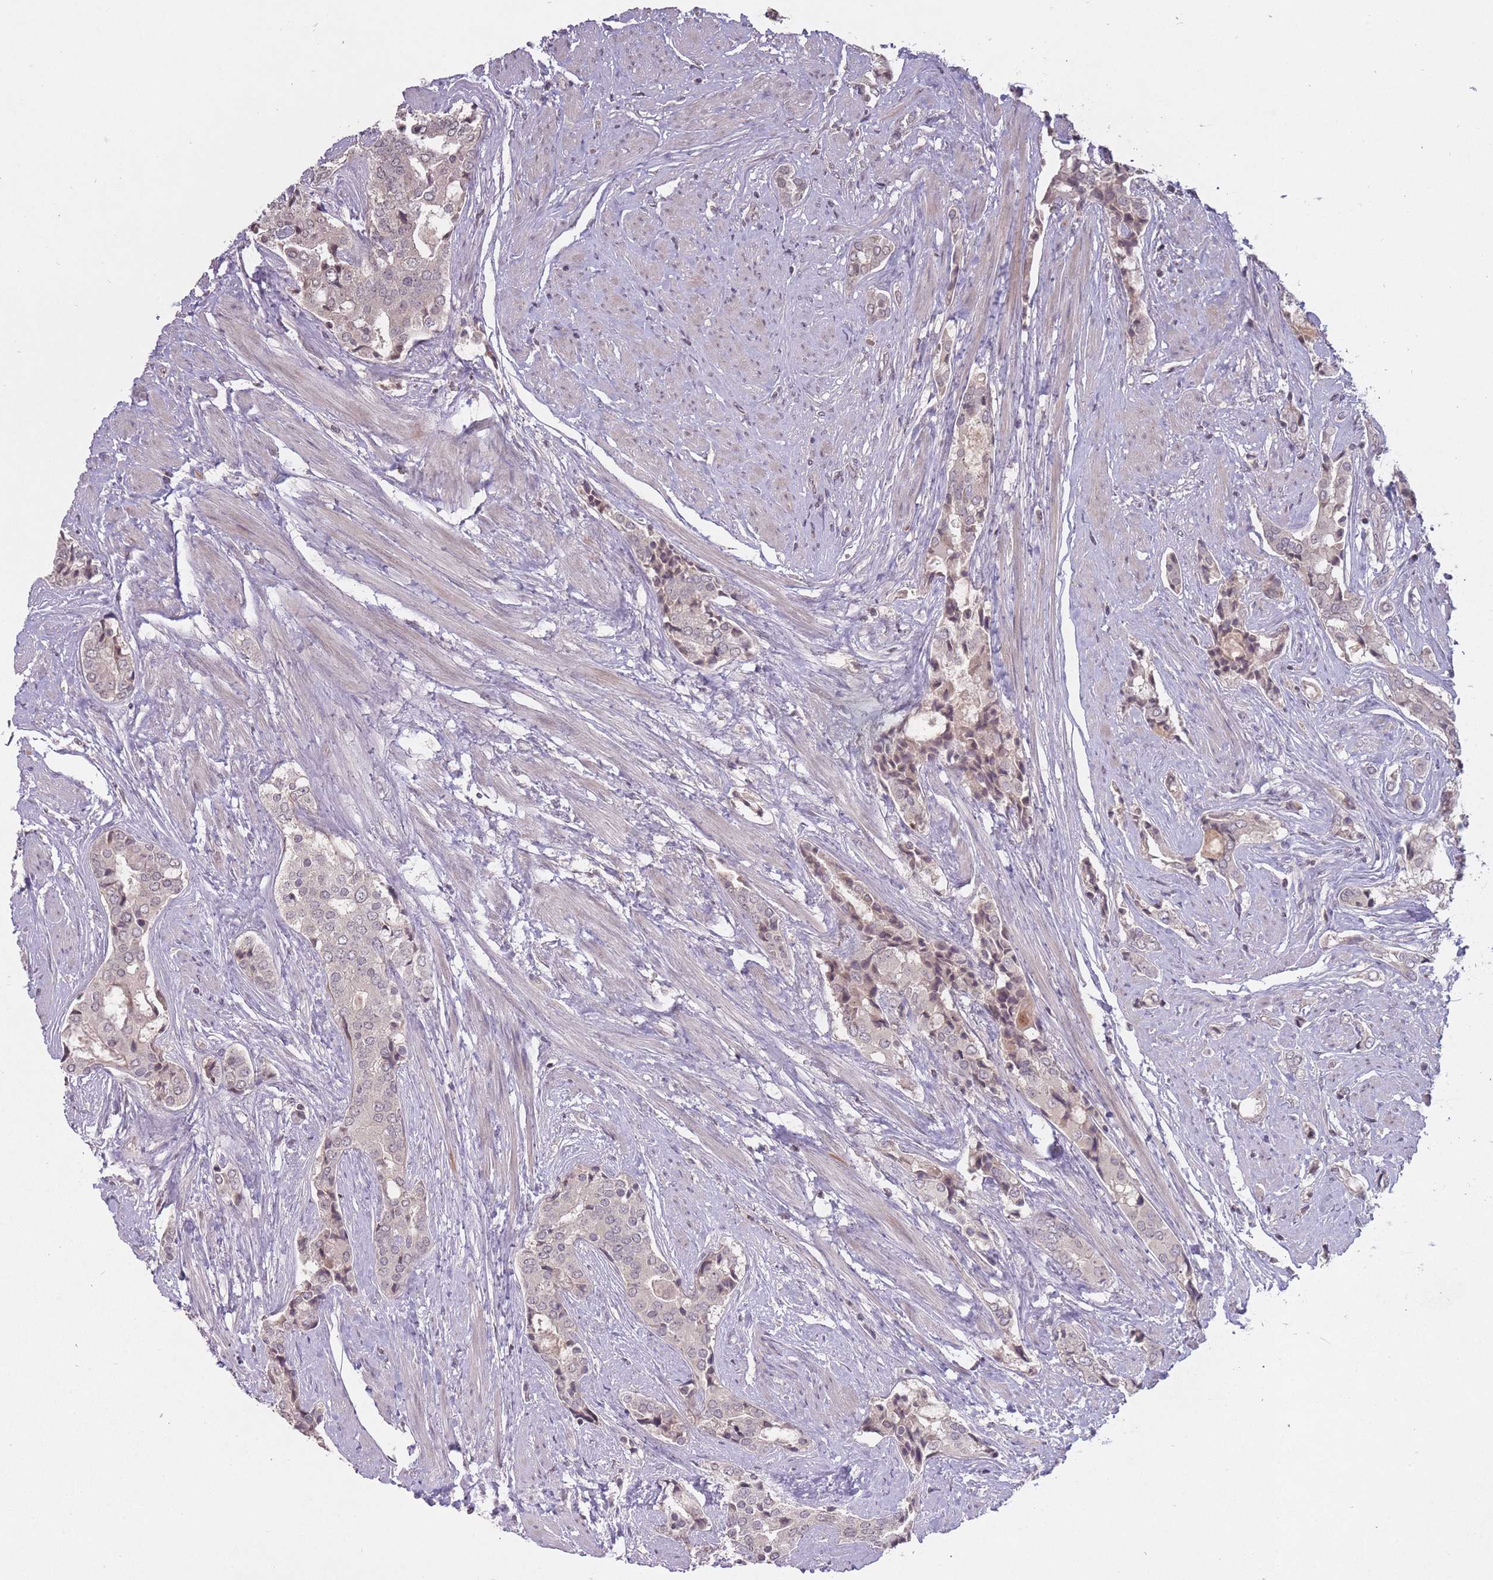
{"staining": {"intensity": "negative", "quantity": "none", "location": "none"}, "tissue": "prostate cancer", "cell_type": "Tumor cells", "image_type": "cancer", "snomed": [{"axis": "morphology", "description": "Adenocarcinoma, High grade"}, {"axis": "topography", "description": "Prostate"}], "caption": "Protein analysis of adenocarcinoma (high-grade) (prostate) shows no significant expression in tumor cells.", "gene": "ADCYAP1R1", "patient": {"sex": "male", "age": 71}}